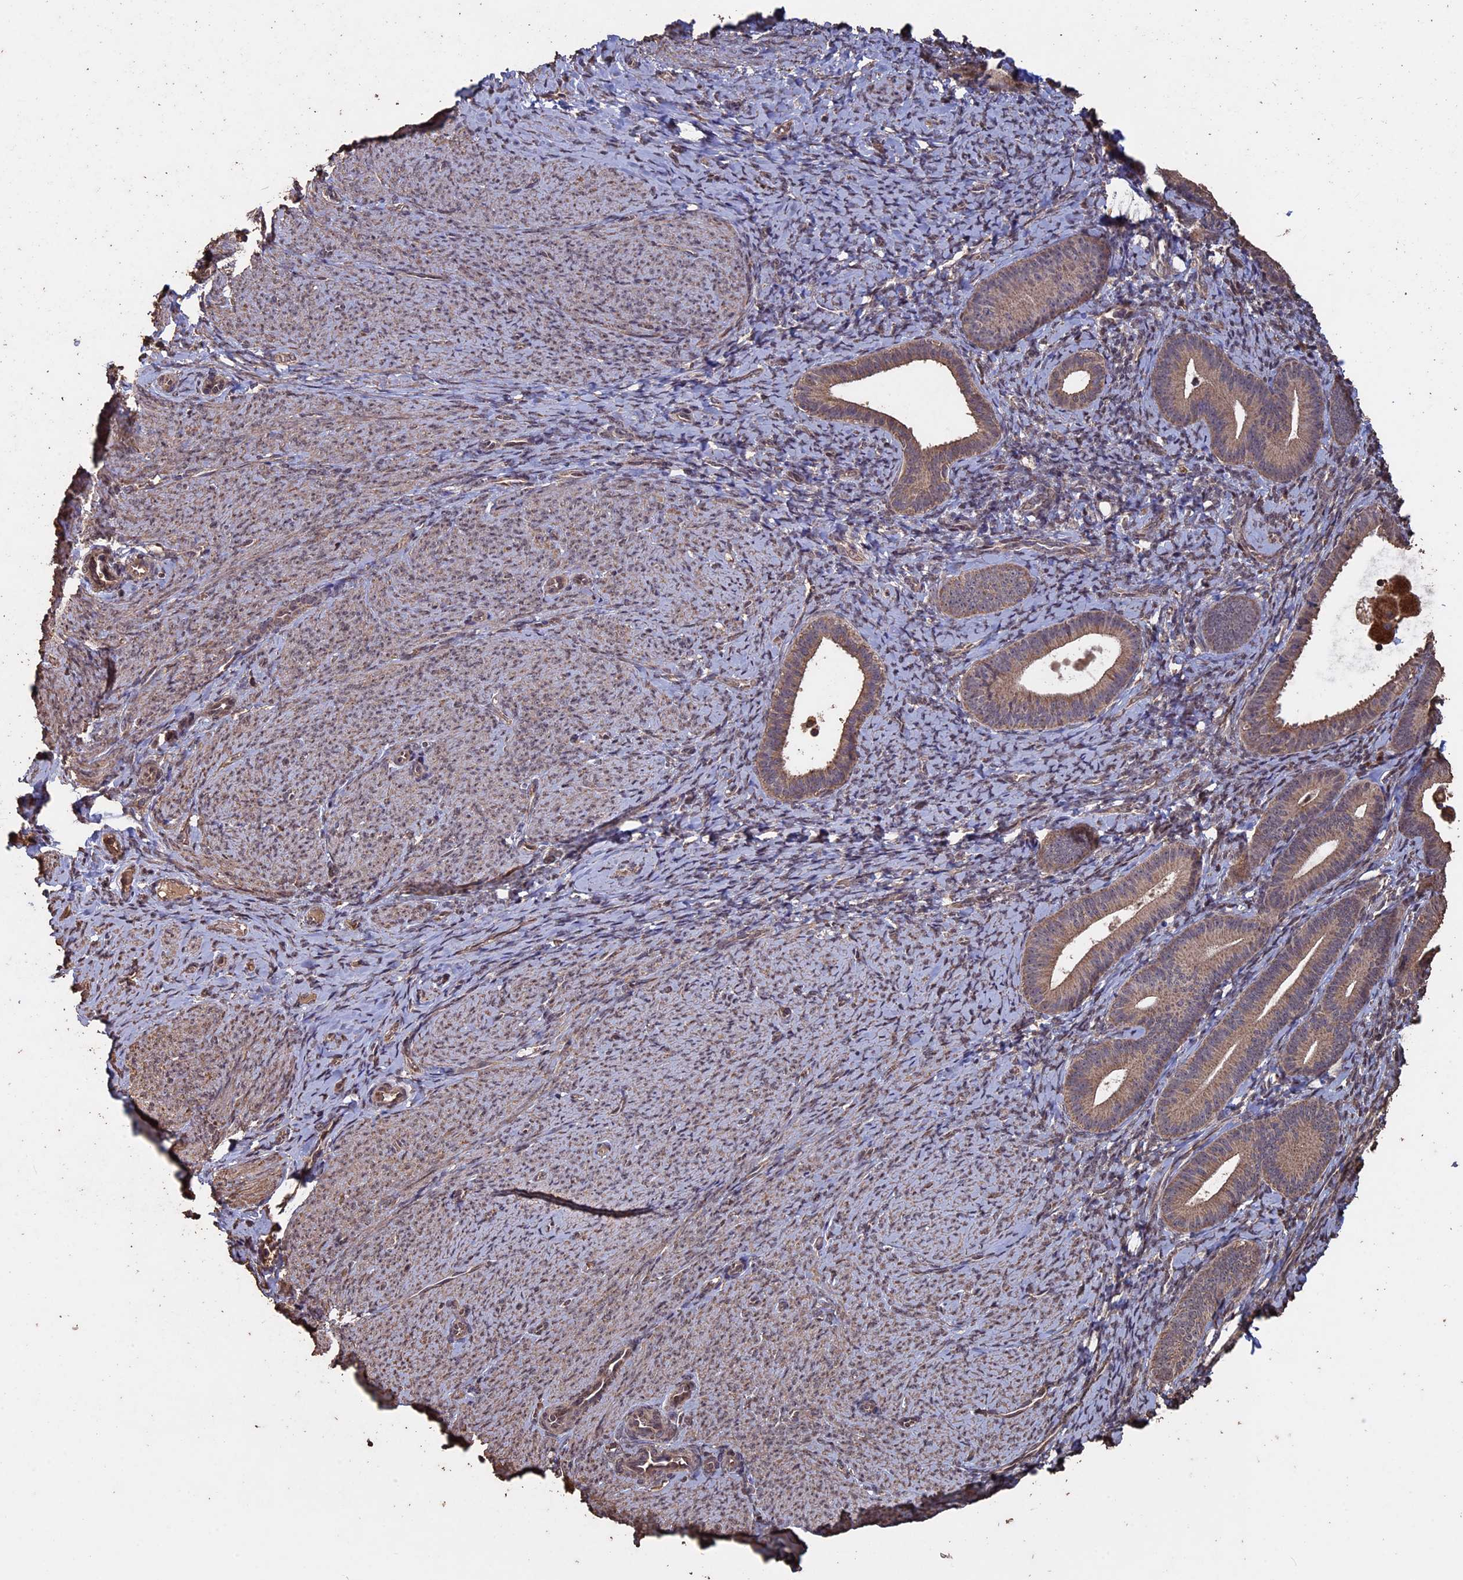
{"staining": {"intensity": "weak", "quantity": "<25%", "location": "cytoplasmic/membranous"}, "tissue": "endometrium", "cell_type": "Cells in endometrial stroma", "image_type": "normal", "snomed": [{"axis": "morphology", "description": "Normal tissue, NOS"}, {"axis": "topography", "description": "Endometrium"}], "caption": "DAB immunohistochemical staining of normal endometrium reveals no significant positivity in cells in endometrial stroma.", "gene": "HUNK", "patient": {"sex": "female", "age": 65}}